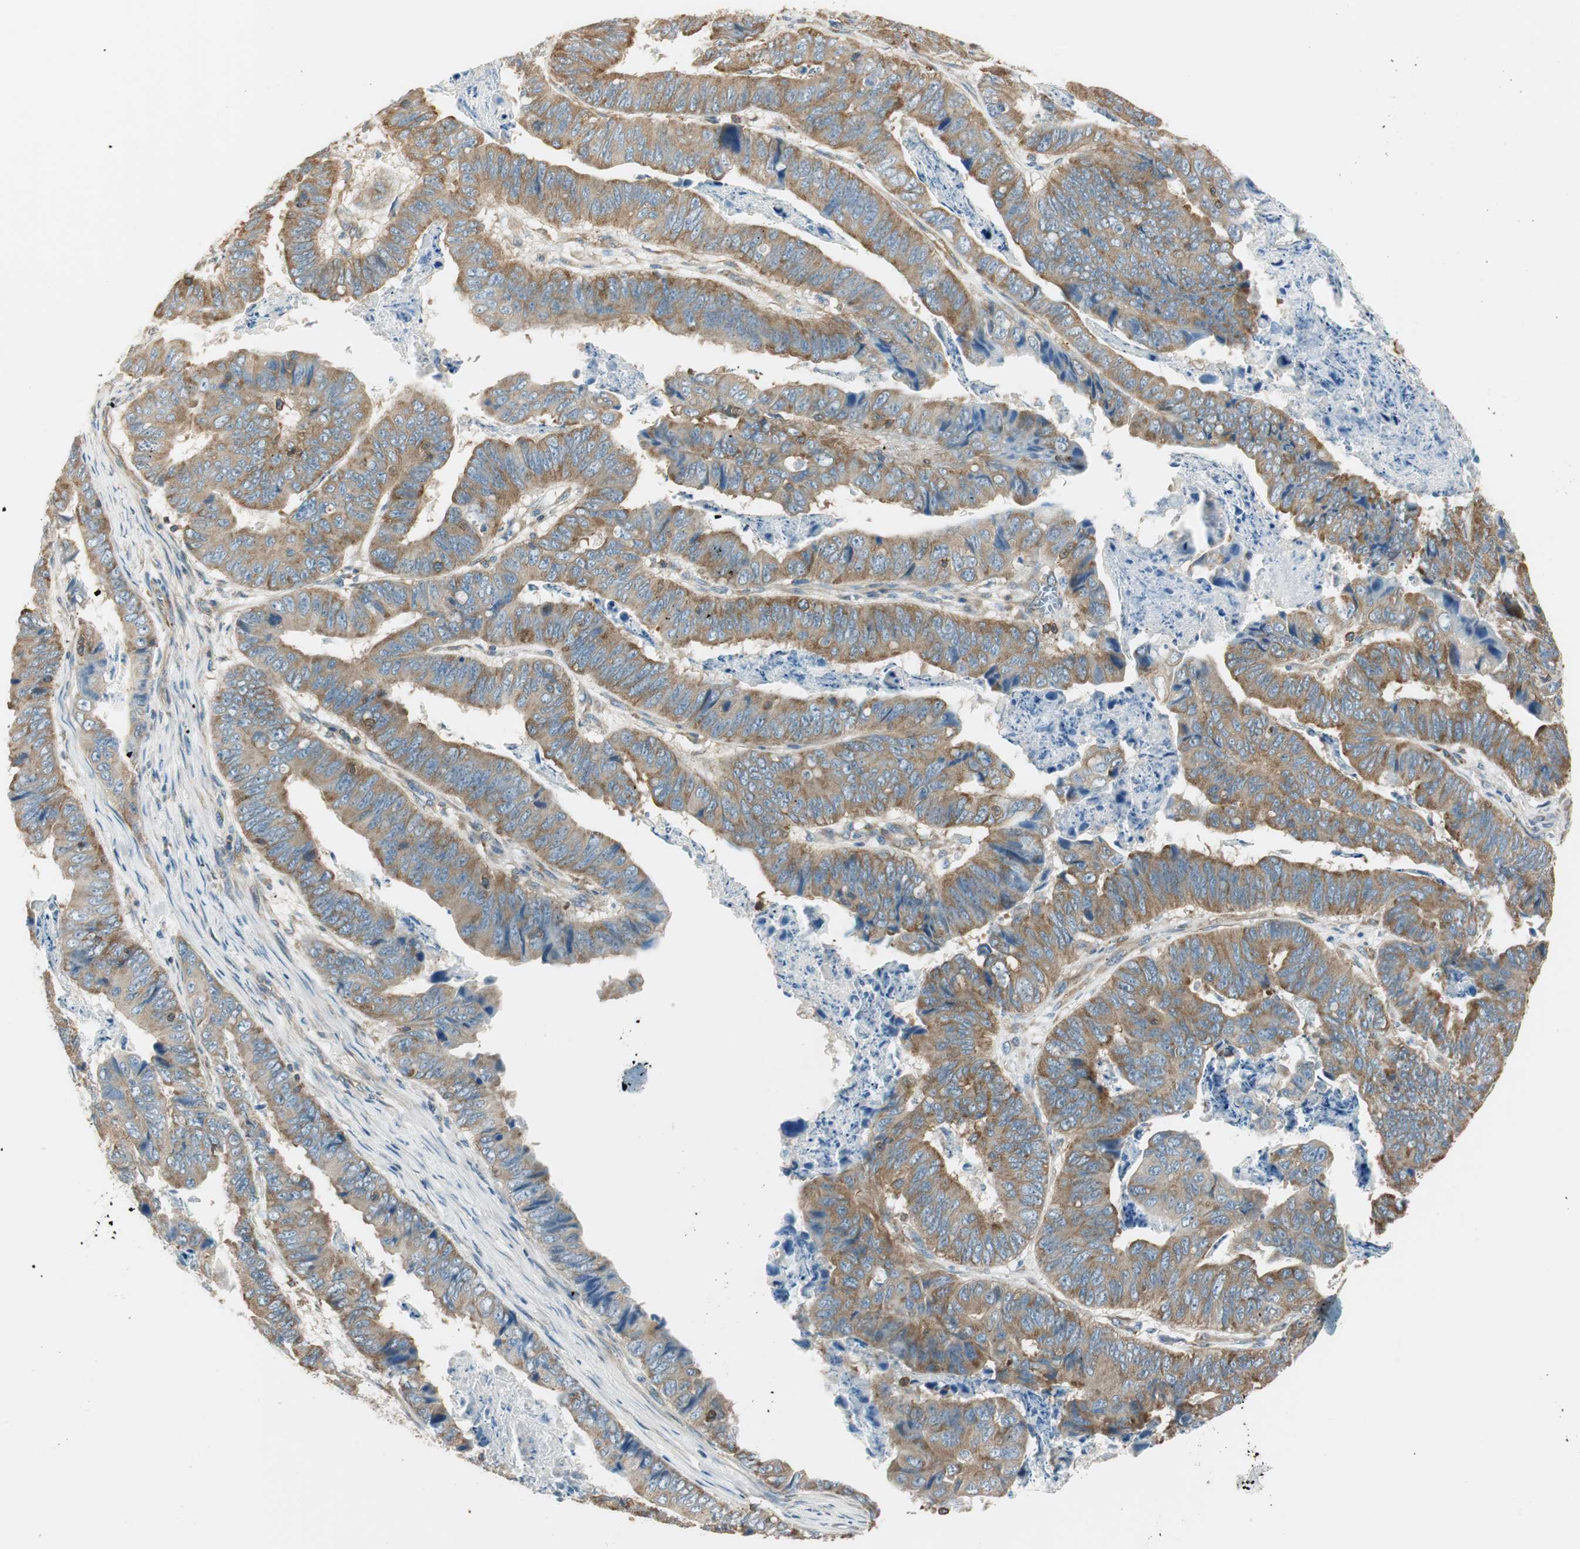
{"staining": {"intensity": "moderate", "quantity": ">75%", "location": "cytoplasmic/membranous"}, "tissue": "stomach cancer", "cell_type": "Tumor cells", "image_type": "cancer", "snomed": [{"axis": "morphology", "description": "Adenocarcinoma, NOS"}, {"axis": "topography", "description": "Stomach, lower"}], "caption": "Brown immunohistochemical staining in adenocarcinoma (stomach) demonstrates moderate cytoplasmic/membranous positivity in about >75% of tumor cells.", "gene": "PI4K2B", "patient": {"sex": "male", "age": 77}}